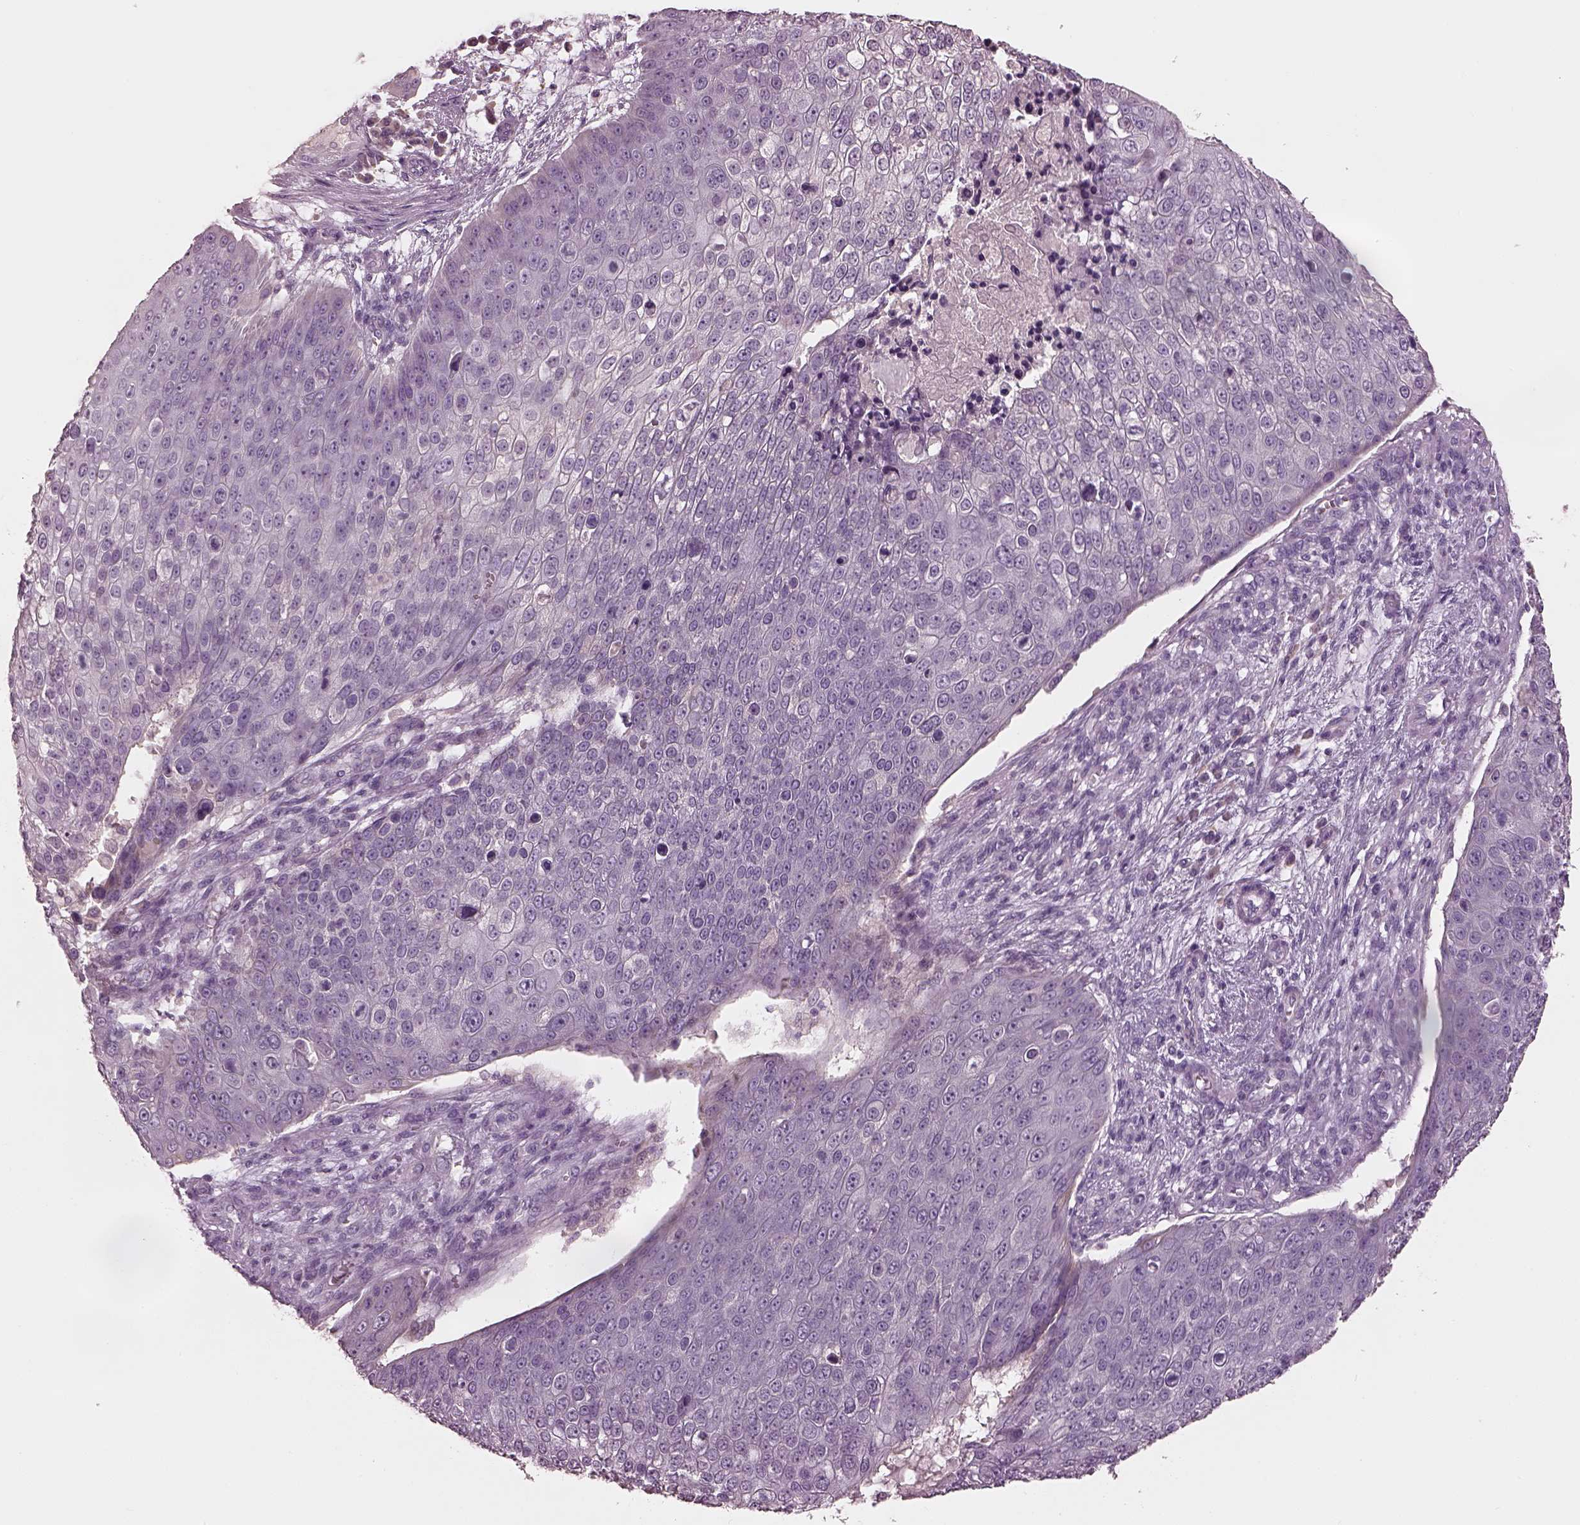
{"staining": {"intensity": "negative", "quantity": "none", "location": "none"}, "tissue": "skin cancer", "cell_type": "Tumor cells", "image_type": "cancer", "snomed": [{"axis": "morphology", "description": "Squamous cell carcinoma, NOS"}, {"axis": "topography", "description": "Skin"}], "caption": "IHC of skin squamous cell carcinoma shows no staining in tumor cells.", "gene": "MIA", "patient": {"sex": "male", "age": 71}}